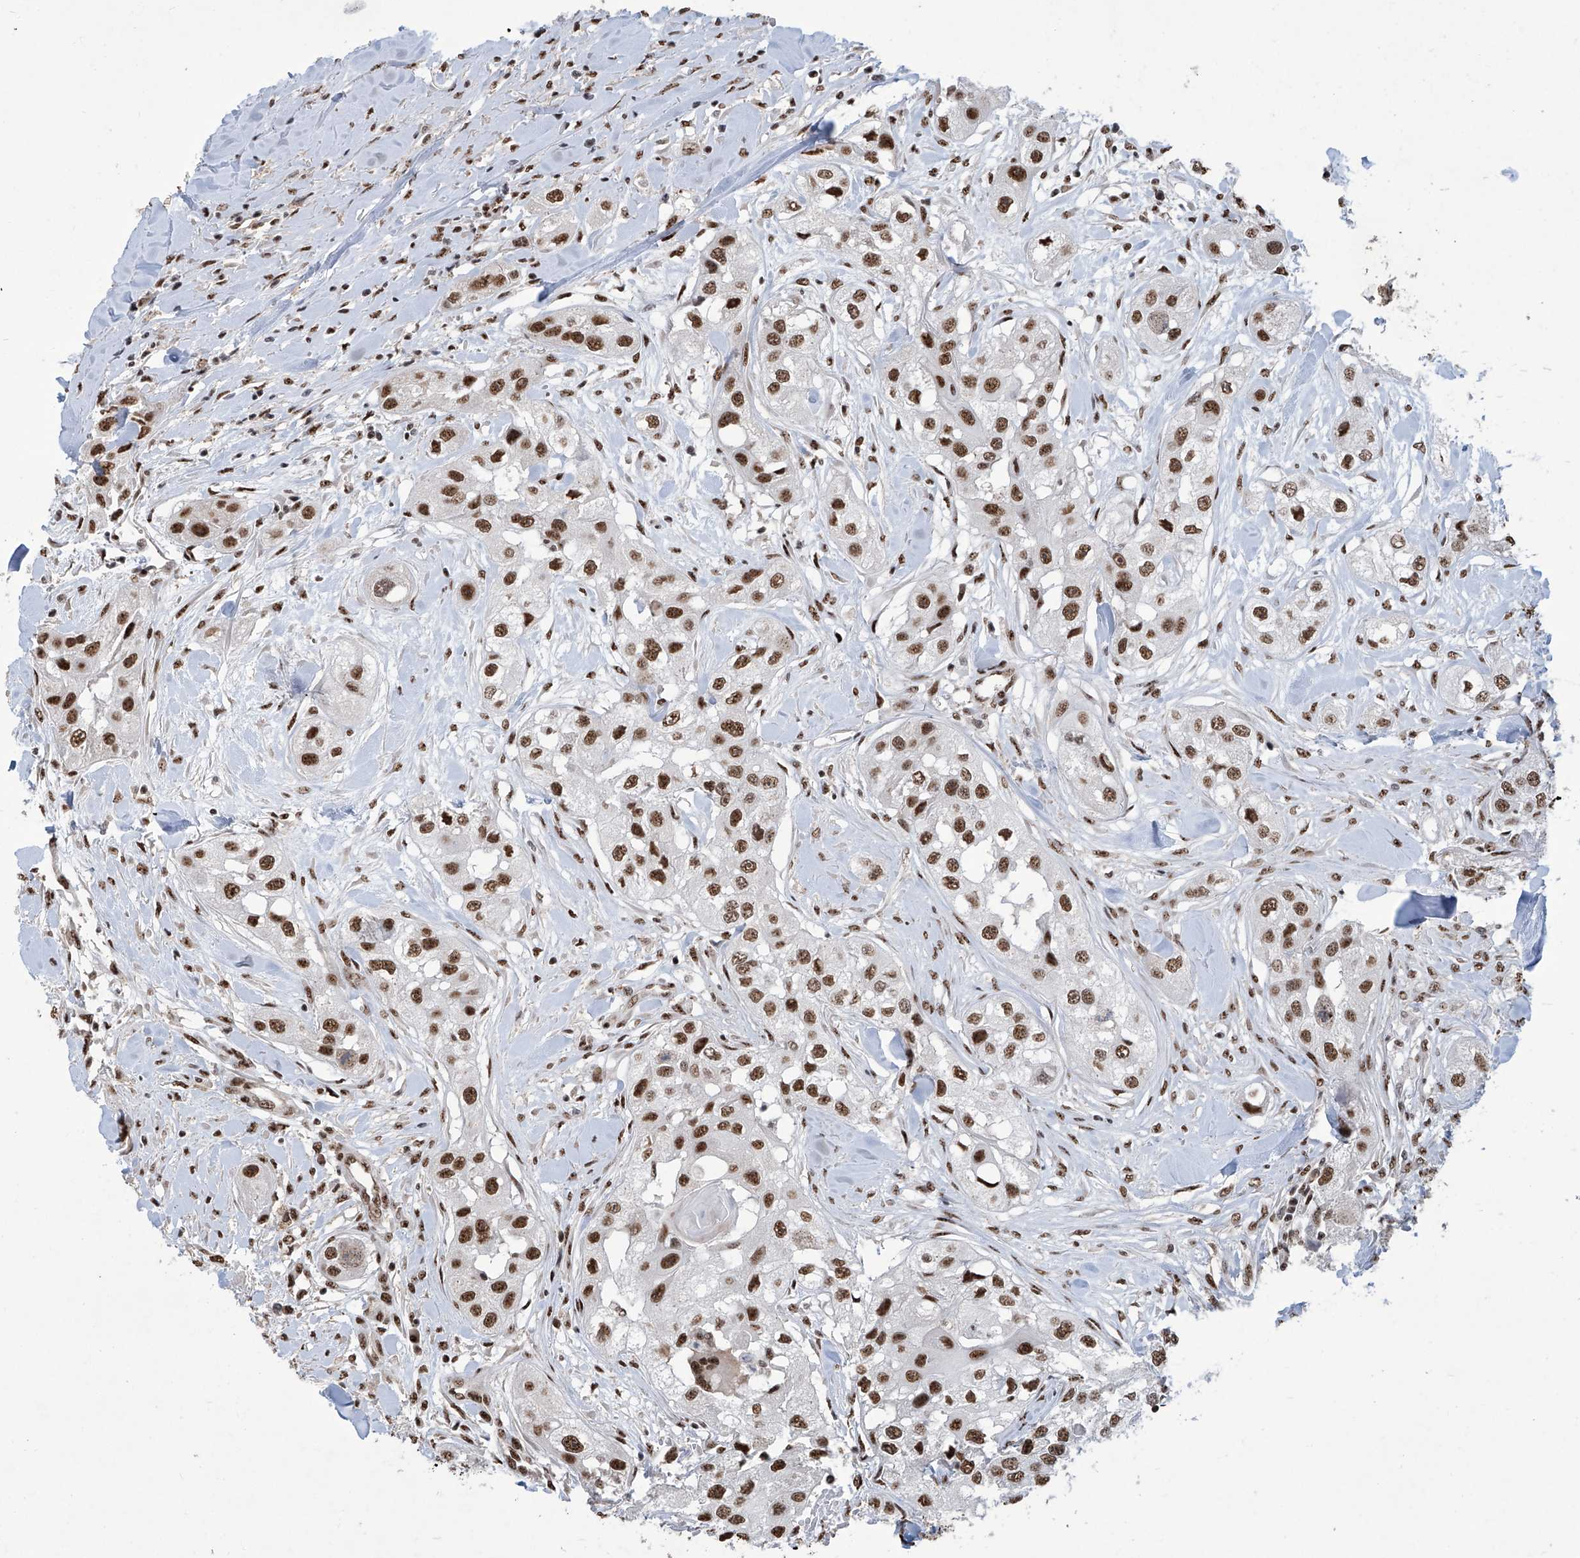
{"staining": {"intensity": "strong", "quantity": ">75%", "location": "nuclear"}, "tissue": "head and neck cancer", "cell_type": "Tumor cells", "image_type": "cancer", "snomed": [{"axis": "morphology", "description": "Normal tissue, NOS"}, {"axis": "morphology", "description": "Squamous cell carcinoma, NOS"}, {"axis": "topography", "description": "Skeletal muscle"}, {"axis": "topography", "description": "Head-Neck"}], "caption": "DAB immunohistochemical staining of squamous cell carcinoma (head and neck) reveals strong nuclear protein positivity in approximately >75% of tumor cells. The protein of interest is shown in brown color, while the nuclei are stained blue.", "gene": "FBXL4", "patient": {"sex": "male", "age": 51}}